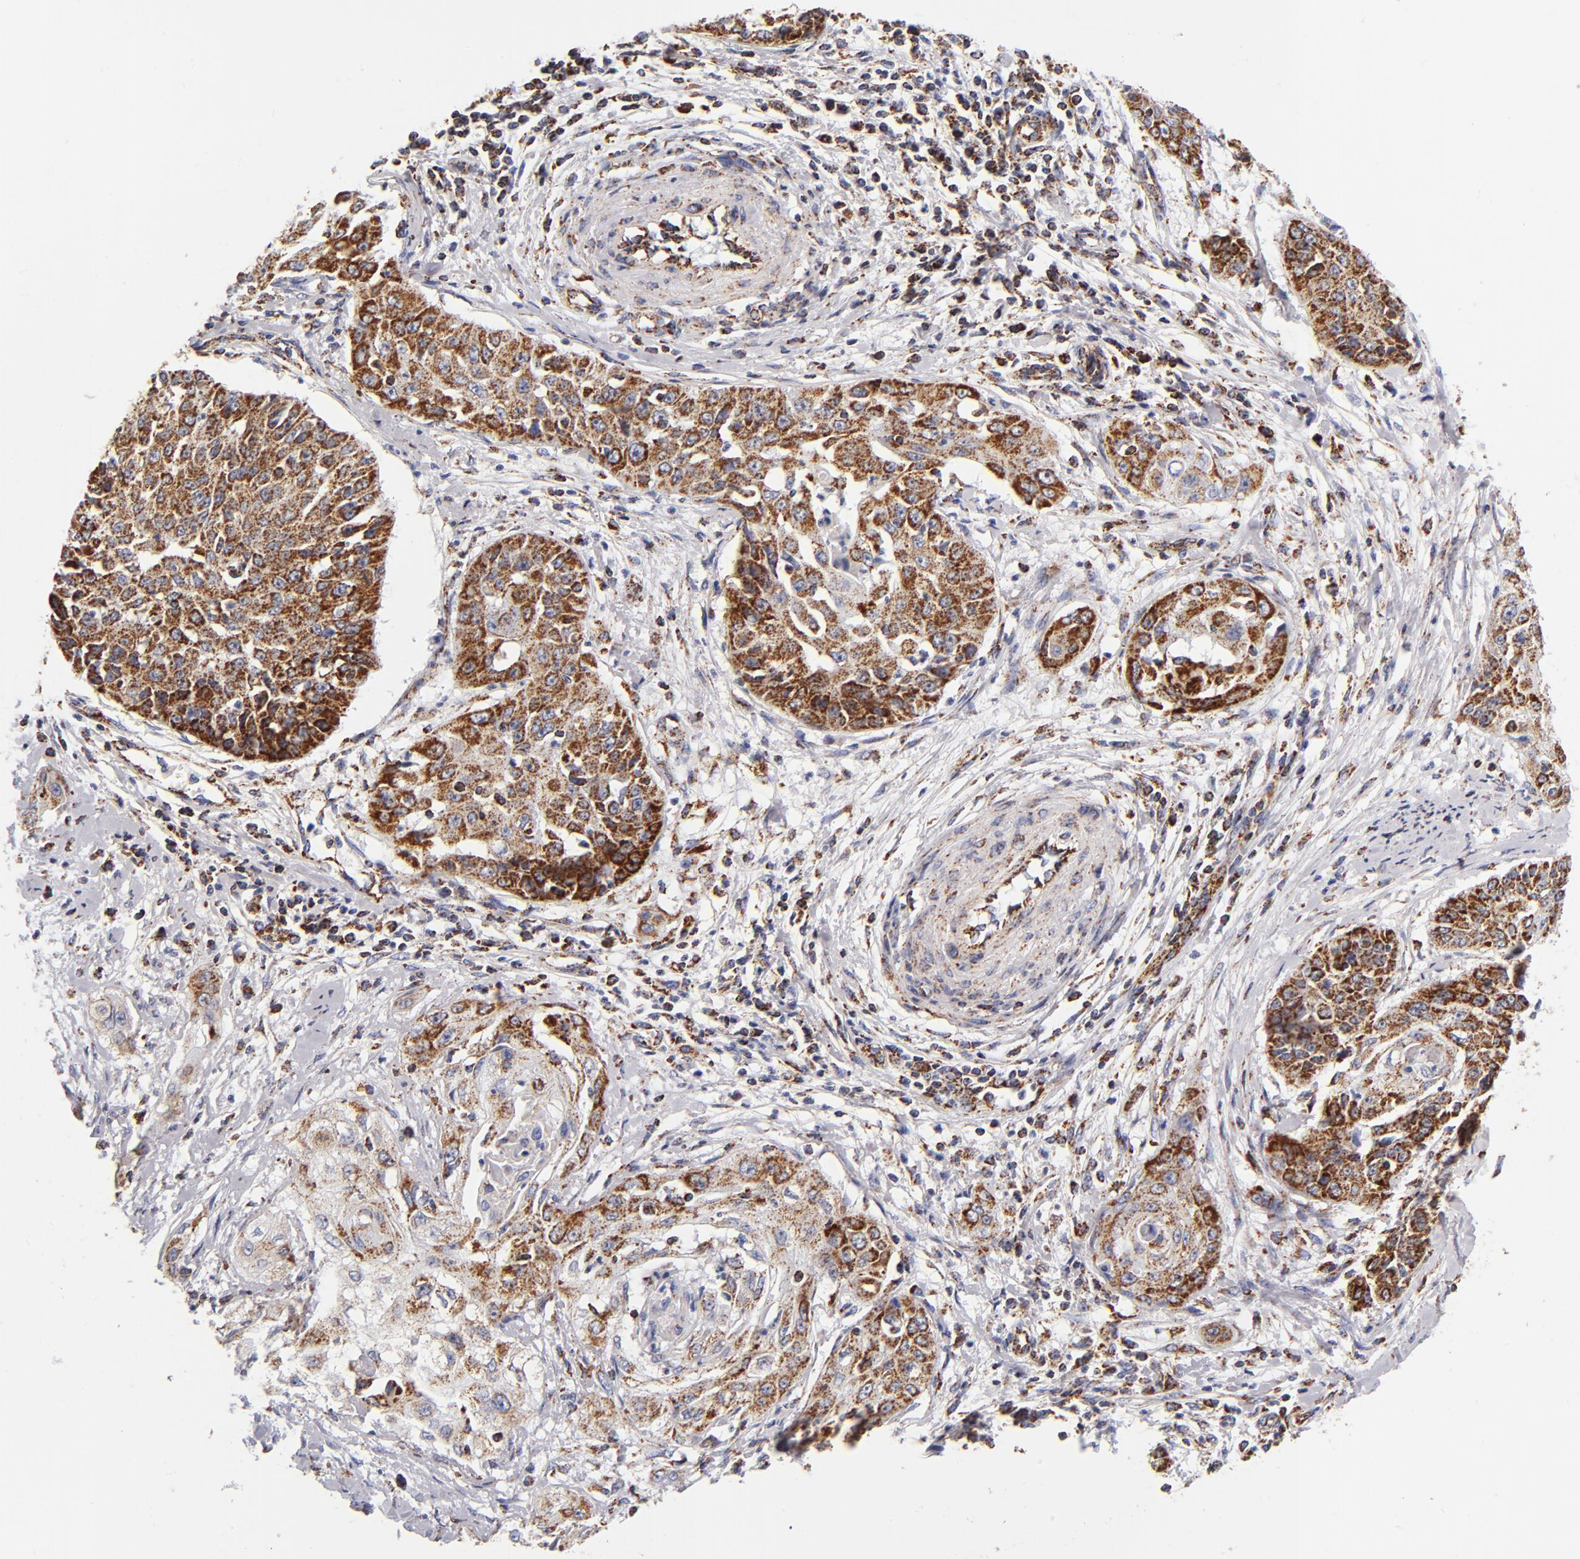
{"staining": {"intensity": "strong", "quantity": ">75%", "location": "cytoplasmic/membranous"}, "tissue": "cervical cancer", "cell_type": "Tumor cells", "image_type": "cancer", "snomed": [{"axis": "morphology", "description": "Squamous cell carcinoma, NOS"}, {"axis": "topography", "description": "Cervix"}], "caption": "This is a histology image of IHC staining of cervical squamous cell carcinoma, which shows strong positivity in the cytoplasmic/membranous of tumor cells.", "gene": "ECHS1", "patient": {"sex": "female", "age": 64}}